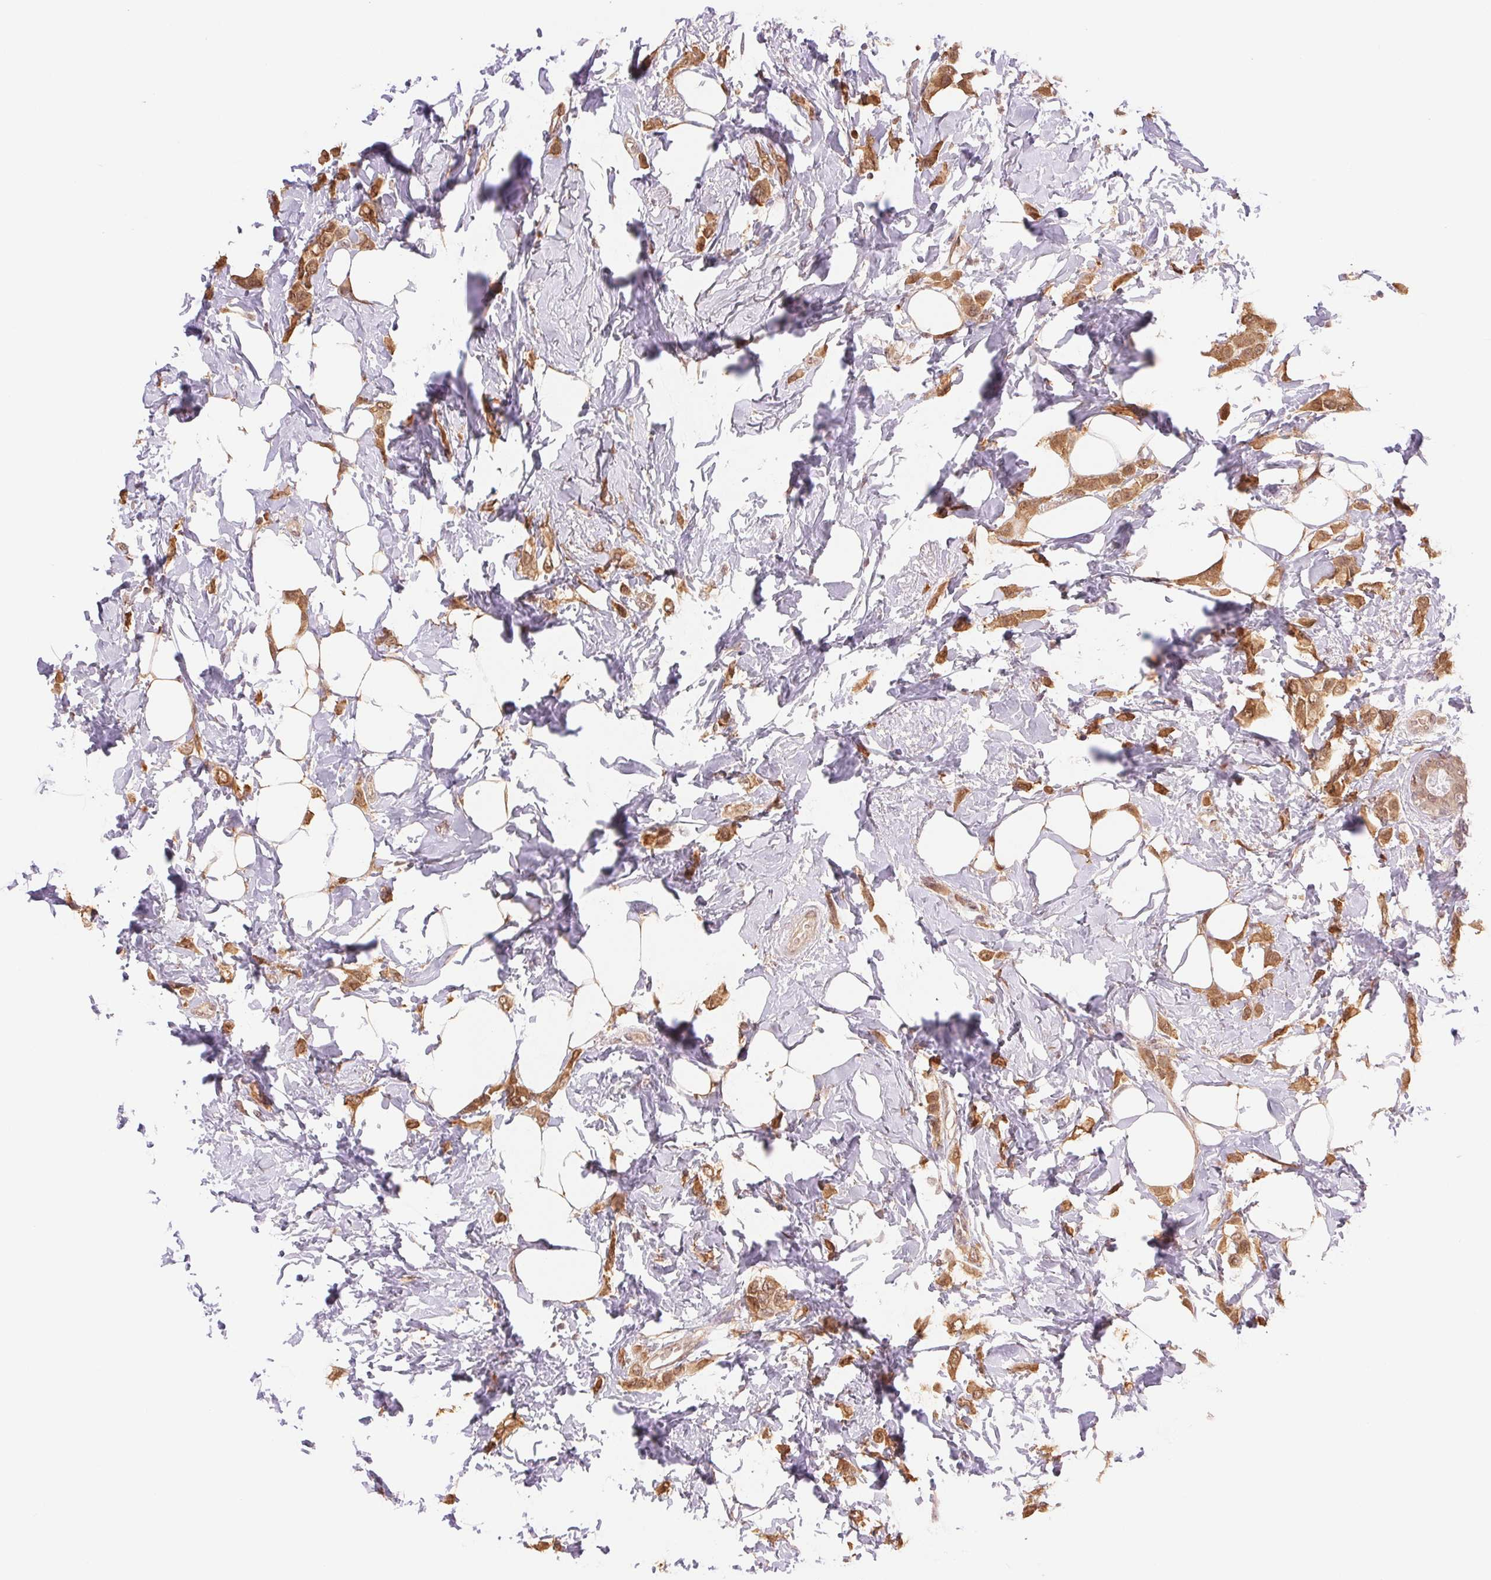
{"staining": {"intensity": "moderate", "quantity": ">75%", "location": "cytoplasmic/membranous,nuclear"}, "tissue": "breast cancer", "cell_type": "Tumor cells", "image_type": "cancer", "snomed": [{"axis": "morphology", "description": "Lobular carcinoma"}, {"axis": "topography", "description": "Breast"}], "caption": "Immunohistochemistry (IHC) (DAB (3,3'-diaminobenzidine)) staining of human breast cancer reveals moderate cytoplasmic/membranous and nuclear protein expression in about >75% of tumor cells. The staining was performed using DAB to visualize the protein expression in brown, while the nuclei were stained in blue with hematoxylin (Magnification: 20x).", "gene": "CDC123", "patient": {"sex": "female", "age": 66}}